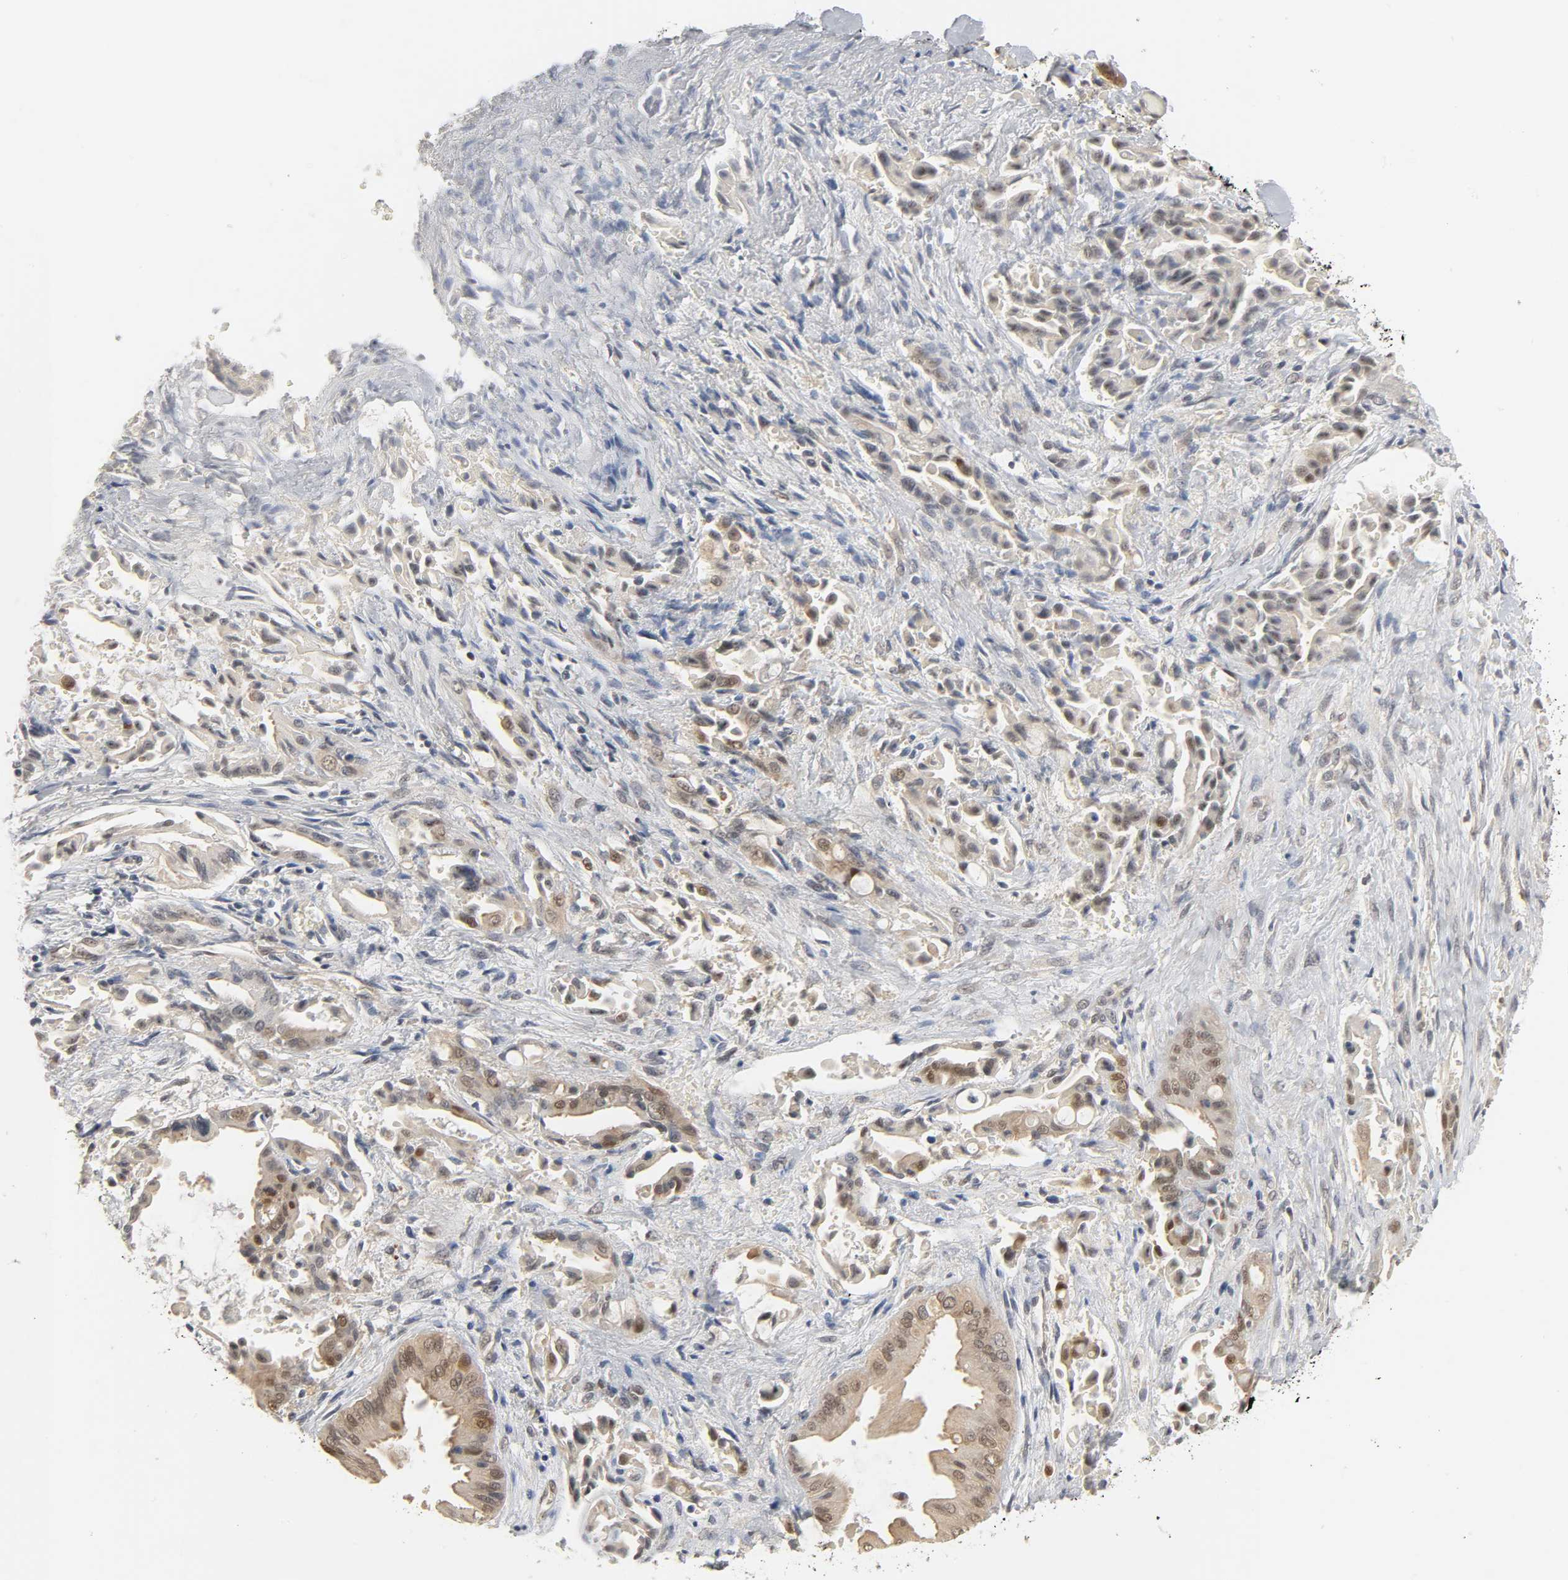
{"staining": {"intensity": "weak", "quantity": "25%-75%", "location": "cytoplasmic/membranous"}, "tissue": "liver cancer", "cell_type": "Tumor cells", "image_type": "cancer", "snomed": [{"axis": "morphology", "description": "Cholangiocarcinoma"}, {"axis": "topography", "description": "Liver"}], "caption": "A high-resolution photomicrograph shows immunohistochemistry staining of liver cholangiocarcinoma, which shows weak cytoplasmic/membranous positivity in about 25%-75% of tumor cells.", "gene": "ACSS2", "patient": {"sex": "male", "age": 58}}